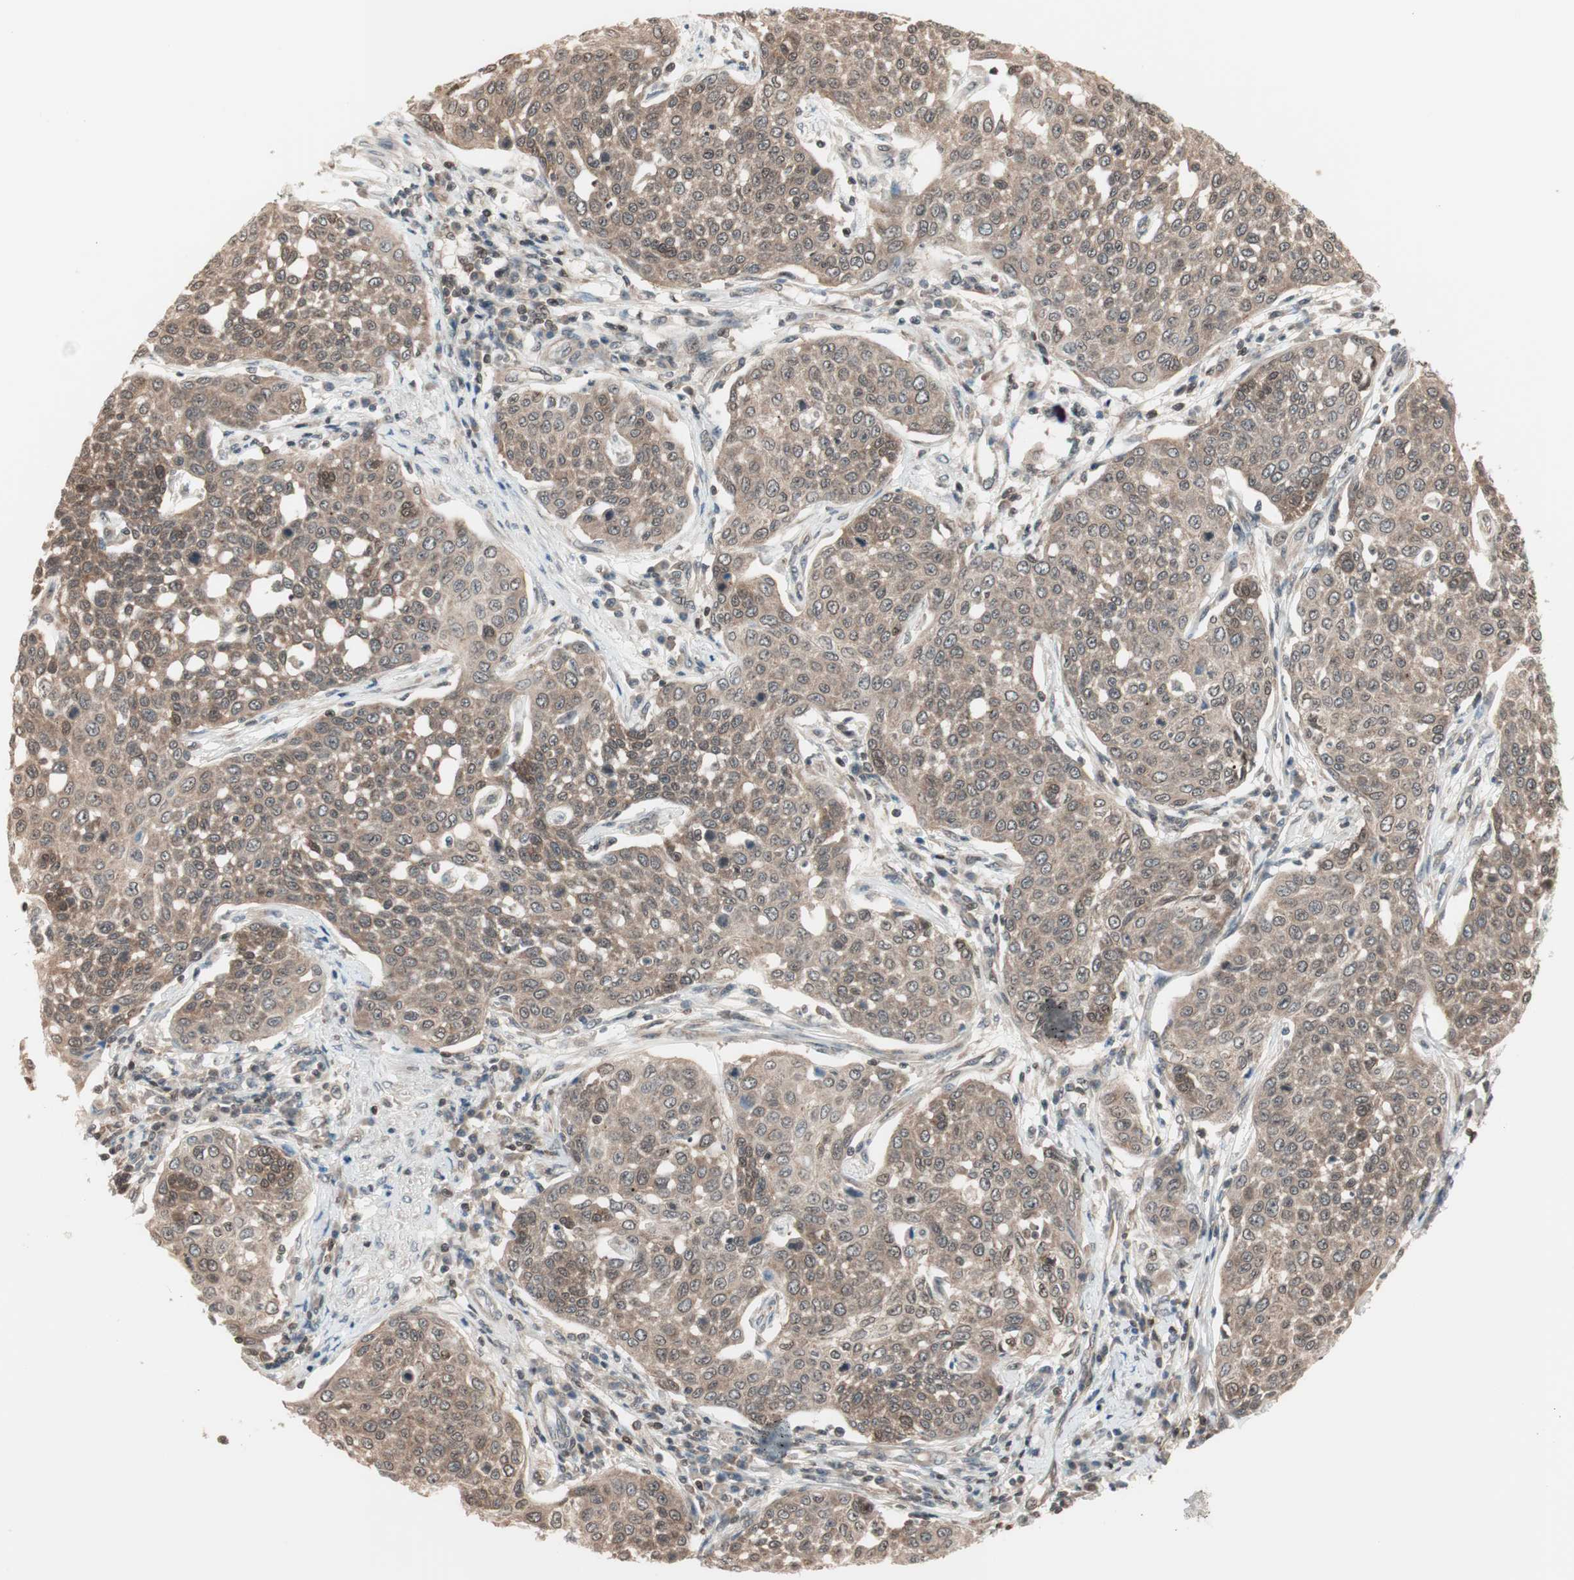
{"staining": {"intensity": "moderate", "quantity": ">75%", "location": "cytoplasmic/membranous"}, "tissue": "cervical cancer", "cell_type": "Tumor cells", "image_type": "cancer", "snomed": [{"axis": "morphology", "description": "Squamous cell carcinoma, NOS"}, {"axis": "topography", "description": "Cervix"}], "caption": "Protein analysis of squamous cell carcinoma (cervical) tissue reveals moderate cytoplasmic/membranous expression in about >75% of tumor cells.", "gene": "UBE2I", "patient": {"sex": "female", "age": 34}}